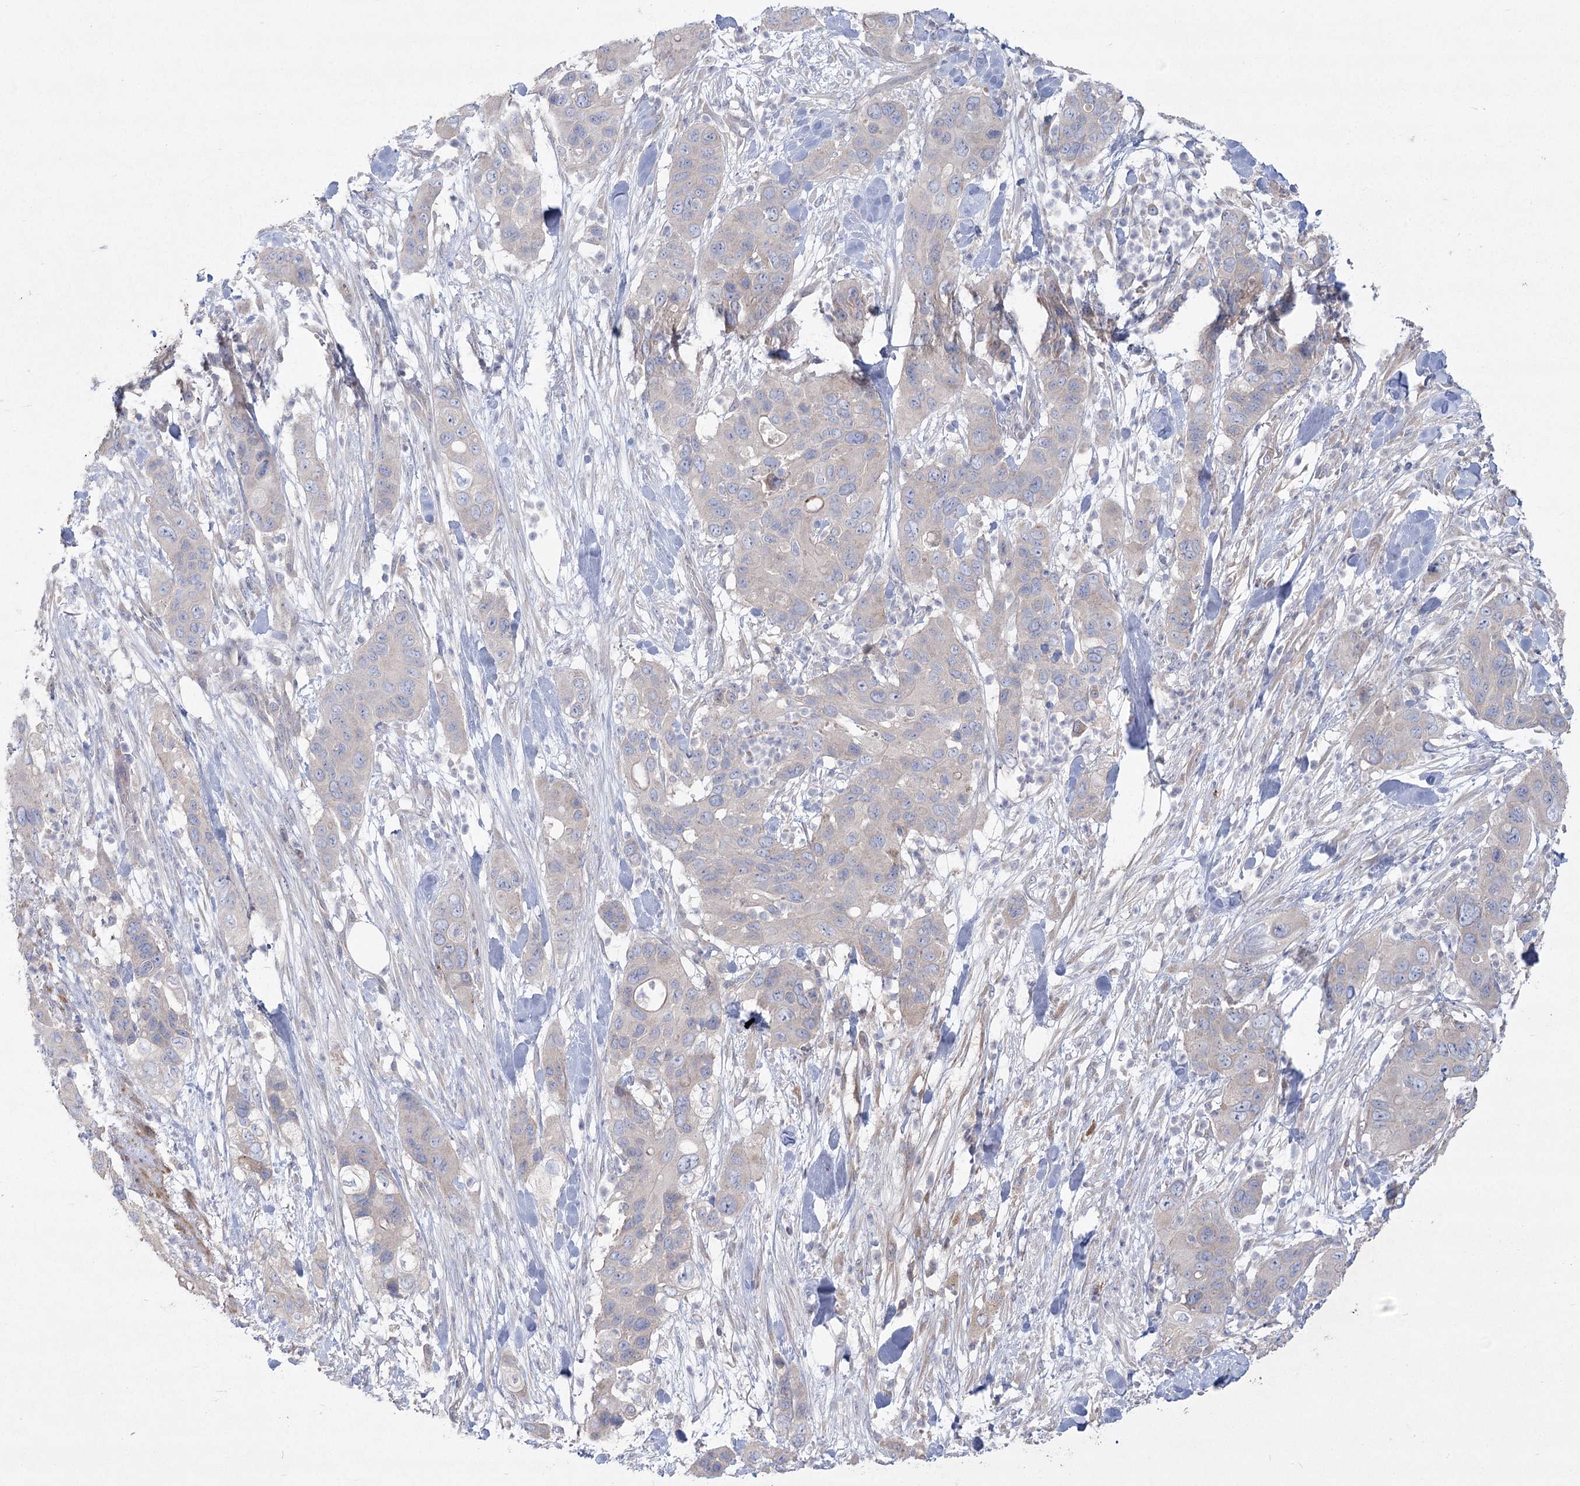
{"staining": {"intensity": "negative", "quantity": "none", "location": "none"}, "tissue": "pancreatic cancer", "cell_type": "Tumor cells", "image_type": "cancer", "snomed": [{"axis": "morphology", "description": "Adenocarcinoma, NOS"}, {"axis": "topography", "description": "Pancreas"}], "caption": "Pancreatic adenocarcinoma was stained to show a protein in brown. There is no significant staining in tumor cells.", "gene": "CAMTA1", "patient": {"sex": "female", "age": 71}}